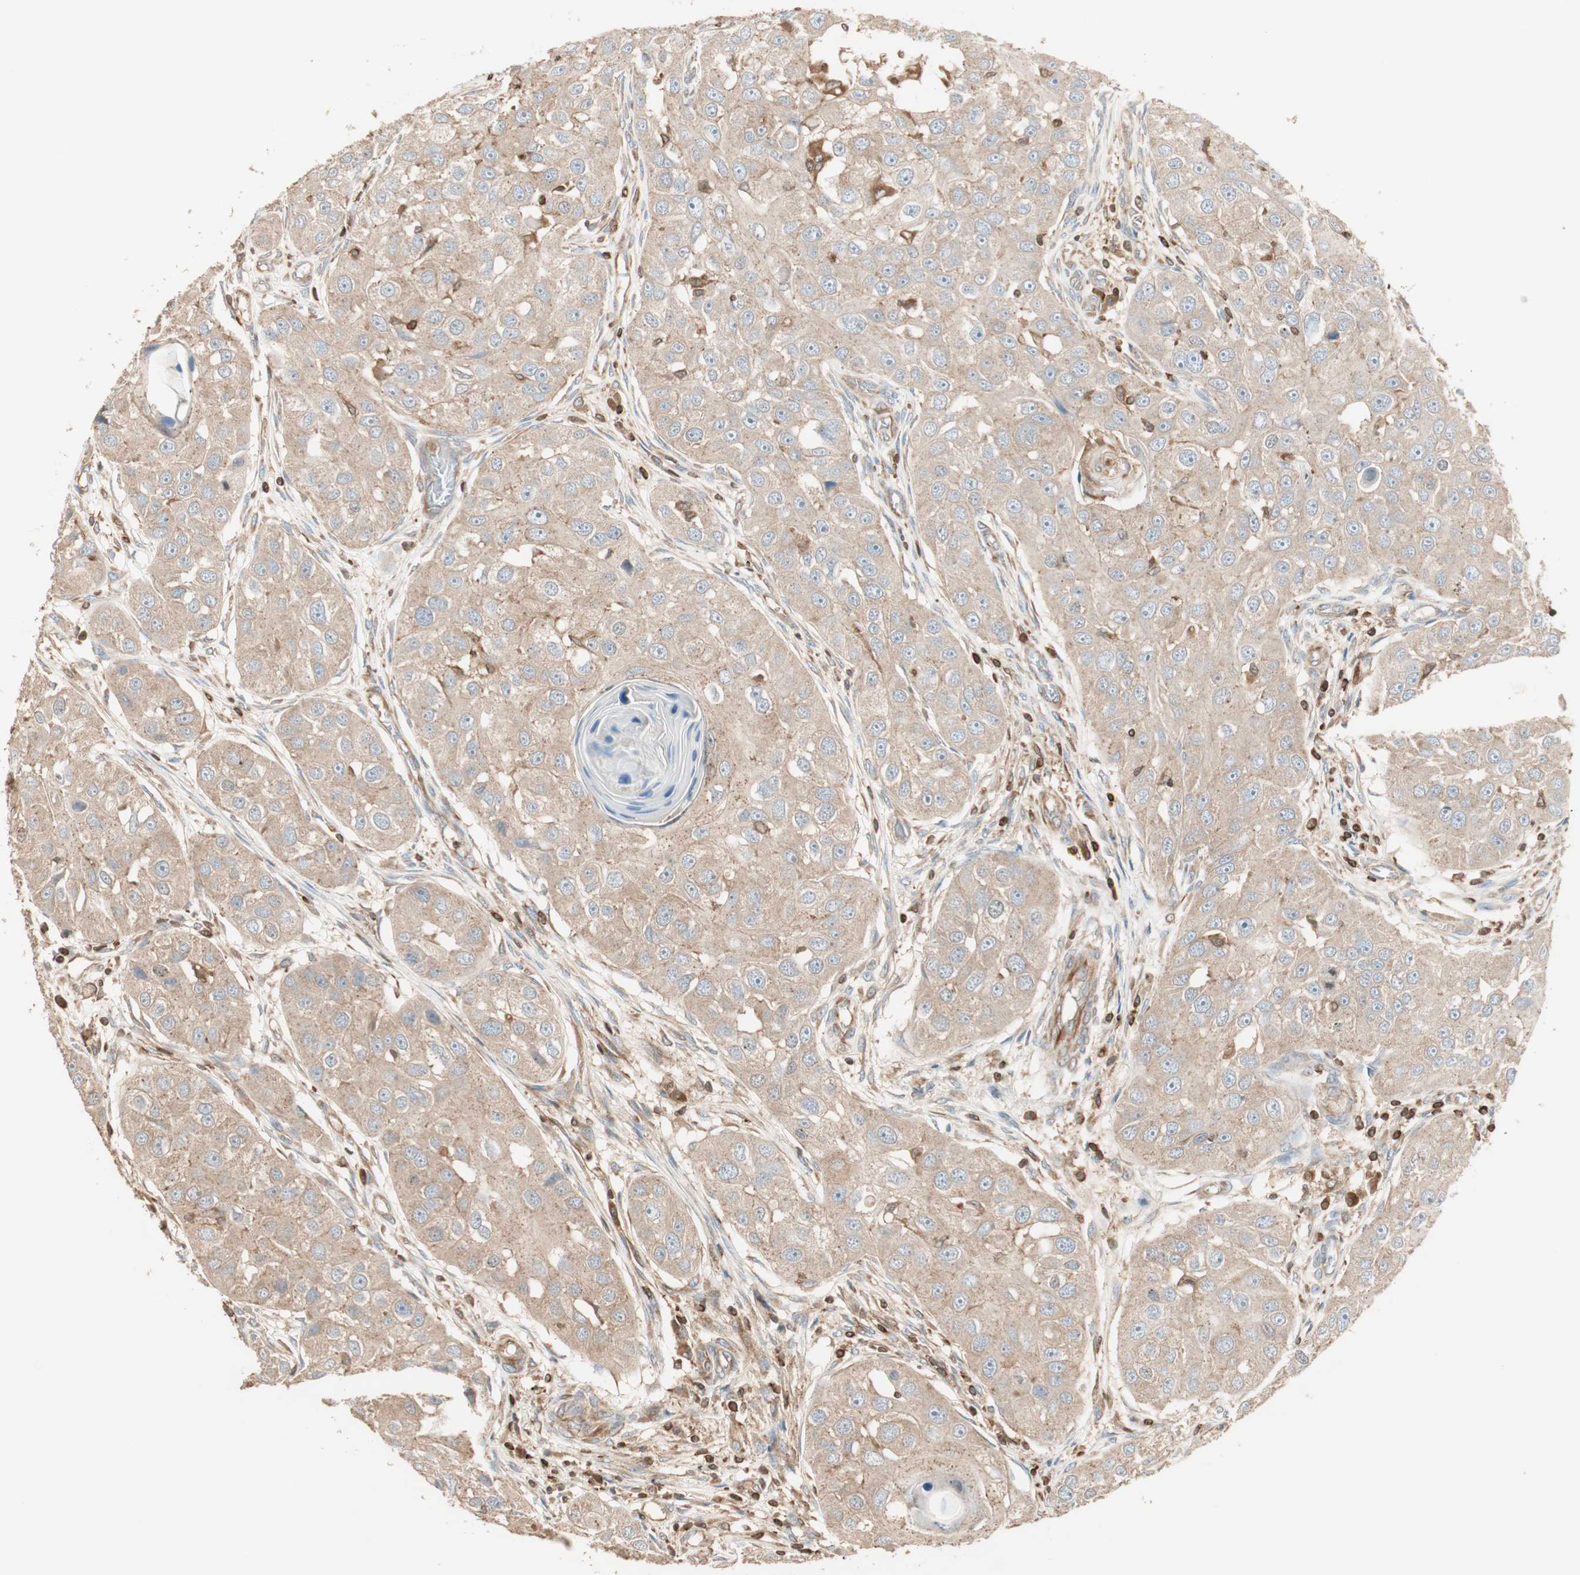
{"staining": {"intensity": "weak", "quantity": ">75%", "location": "cytoplasmic/membranous"}, "tissue": "head and neck cancer", "cell_type": "Tumor cells", "image_type": "cancer", "snomed": [{"axis": "morphology", "description": "Normal tissue, NOS"}, {"axis": "morphology", "description": "Squamous cell carcinoma, NOS"}, {"axis": "topography", "description": "Skeletal muscle"}, {"axis": "topography", "description": "Head-Neck"}], "caption": "IHC staining of head and neck cancer (squamous cell carcinoma), which displays low levels of weak cytoplasmic/membranous positivity in approximately >75% of tumor cells indicating weak cytoplasmic/membranous protein positivity. The staining was performed using DAB (3,3'-diaminobenzidine) (brown) for protein detection and nuclei were counterstained in hematoxylin (blue).", "gene": "CRLF3", "patient": {"sex": "male", "age": 51}}